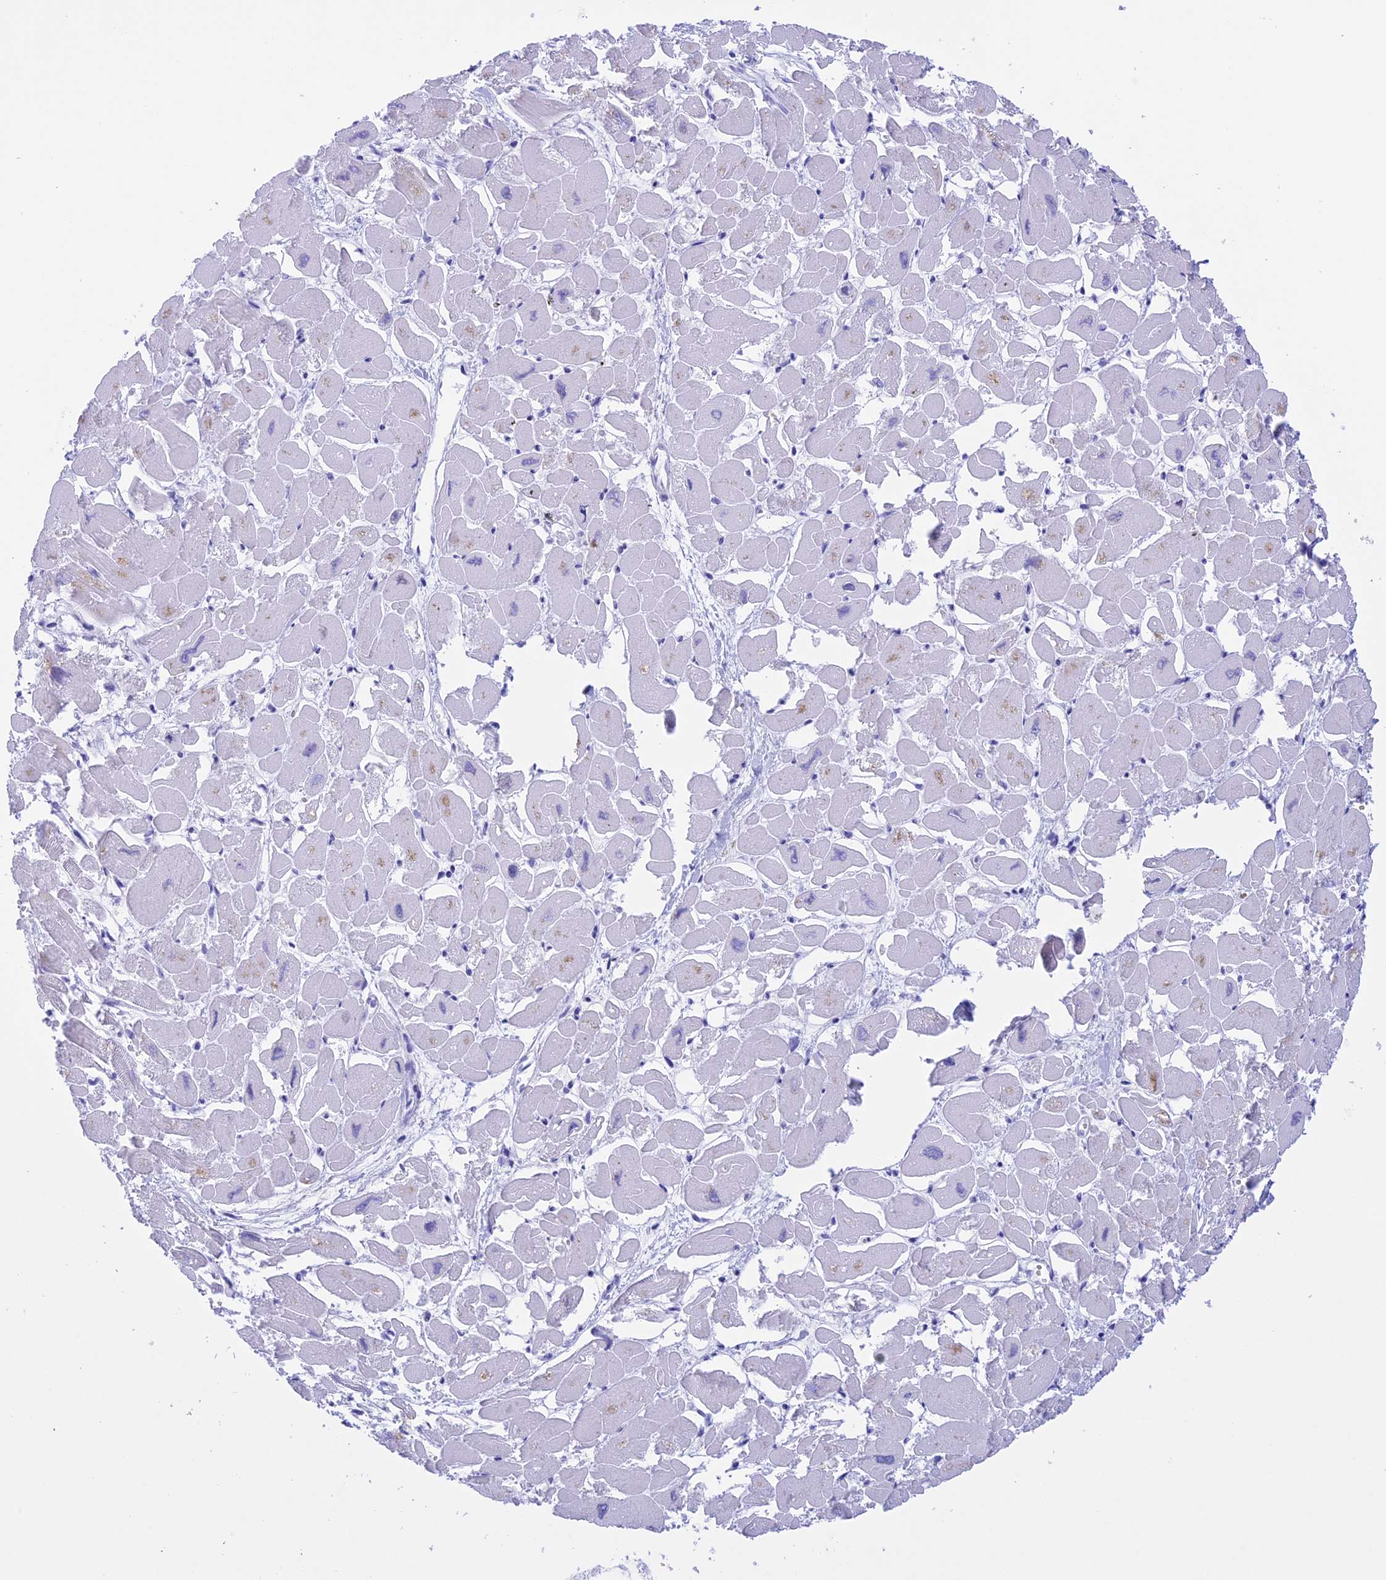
{"staining": {"intensity": "negative", "quantity": "none", "location": "none"}, "tissue": "heart muscle", "cell_type": "Cardiomyocytes", "image_type": "normal", "snomed": [{"axis": "morphology", "description": "Normal tissue, NOS"}, {"axis": "topography", "description": "Heart"}], "caption": "An IHC micrograph of benign heart muscle is shown. There is no staining in cardiomyocytes of heart muscle. (DAB IHC, high magnification).", "gene": "BRI3", "patient": {"sex": "male", "age": 54}}